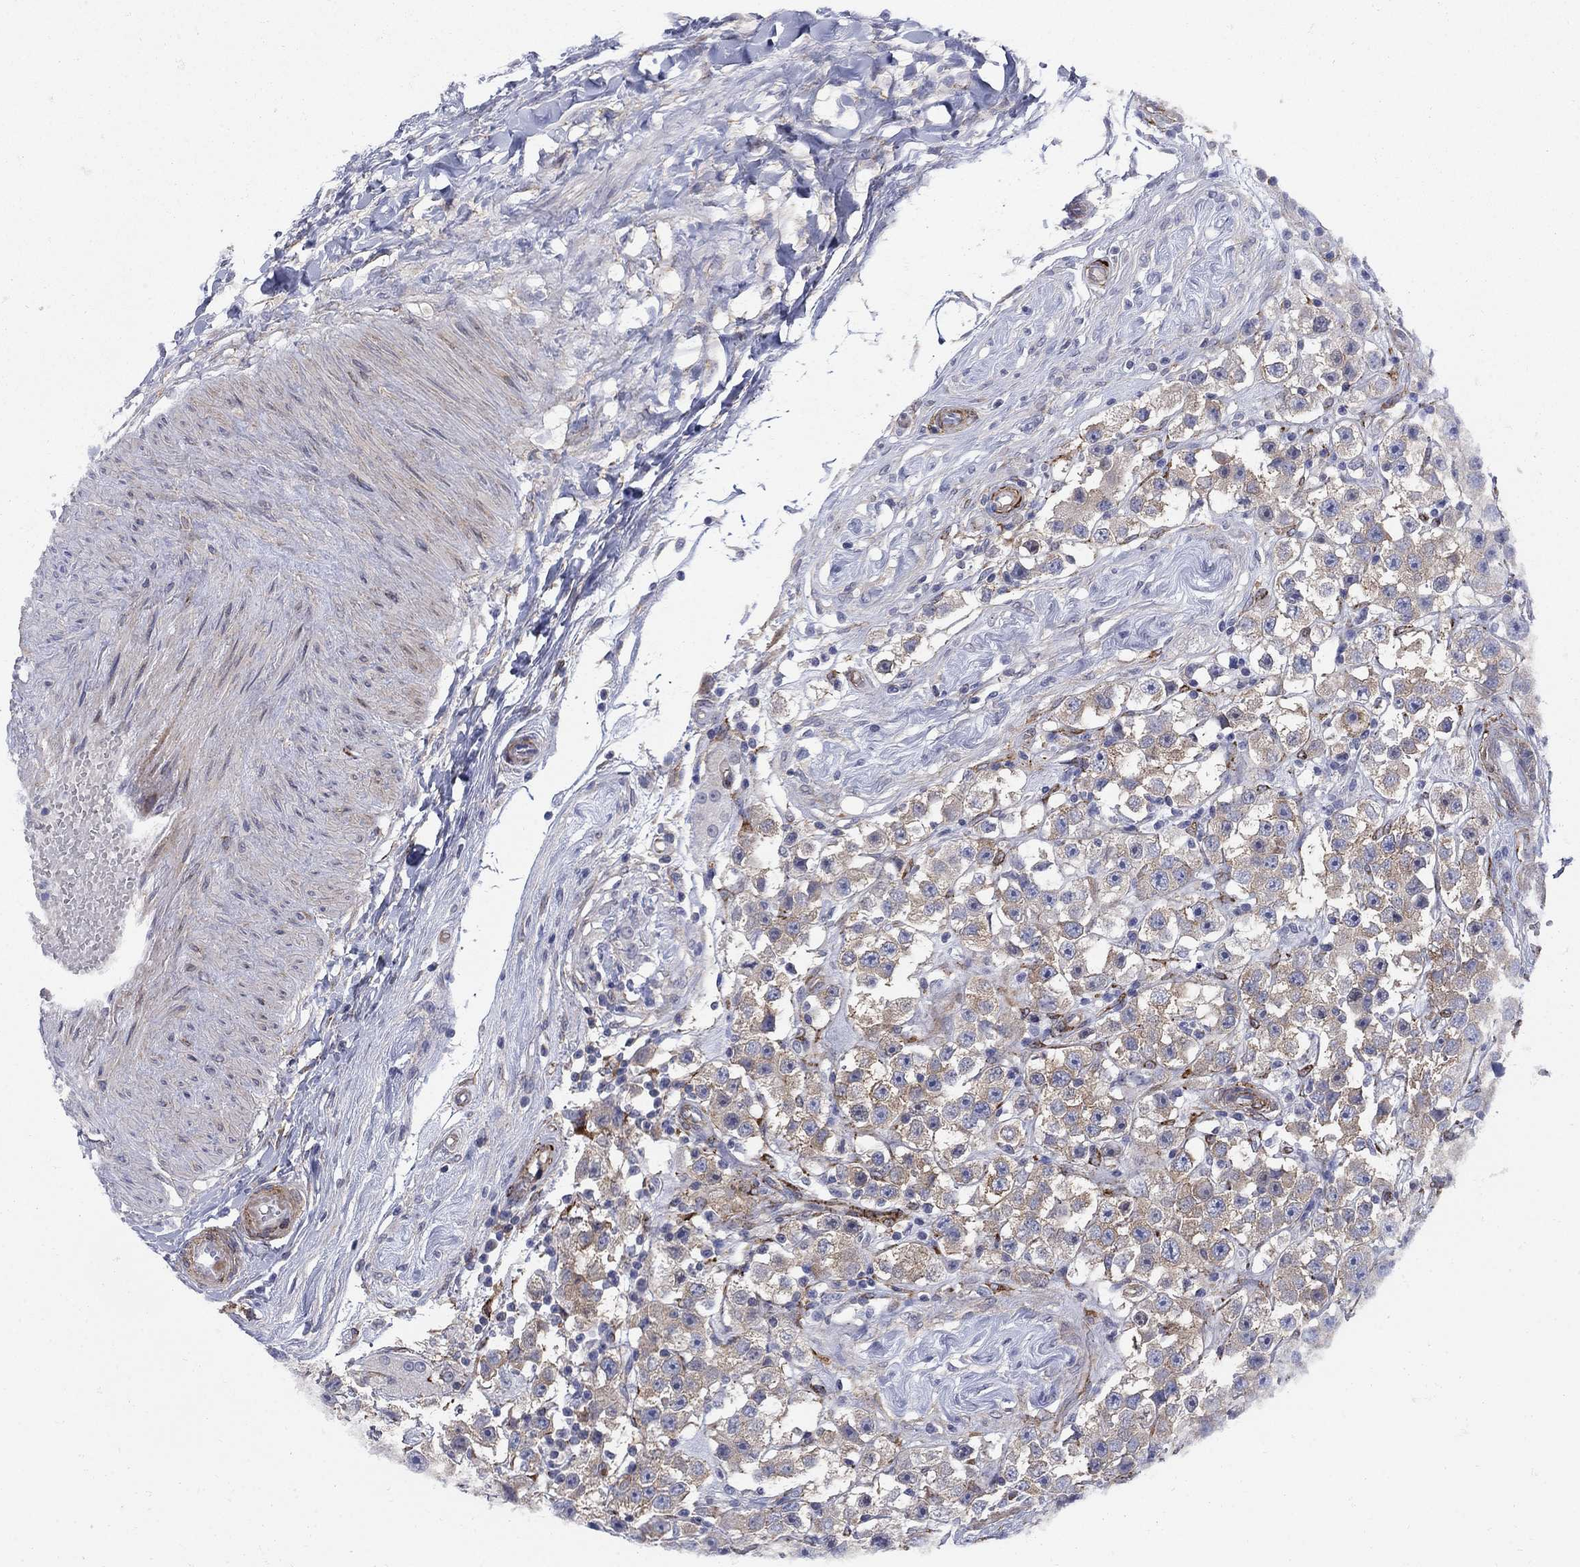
{"staining": {"intensity": "weak", "quantity": "25%-75%", "location": "cytoplasmic/membranous"}, "tissue": "testis cancer", "cell_type": "Tumor cells", "image_type": "cancer", "snomed": [{"axis": "morphology", "description": "Seminoma, NOS"}, {"axis": "topography", "description": "Testis"}], "caption": "A low amount of weak cytoplasmic/membranous expression is present in about 25%-75% of tumor cells in testis seminoma tissue.", "gene": "SEPTIN8", "patient": {"sex": "male", "age": 45}}